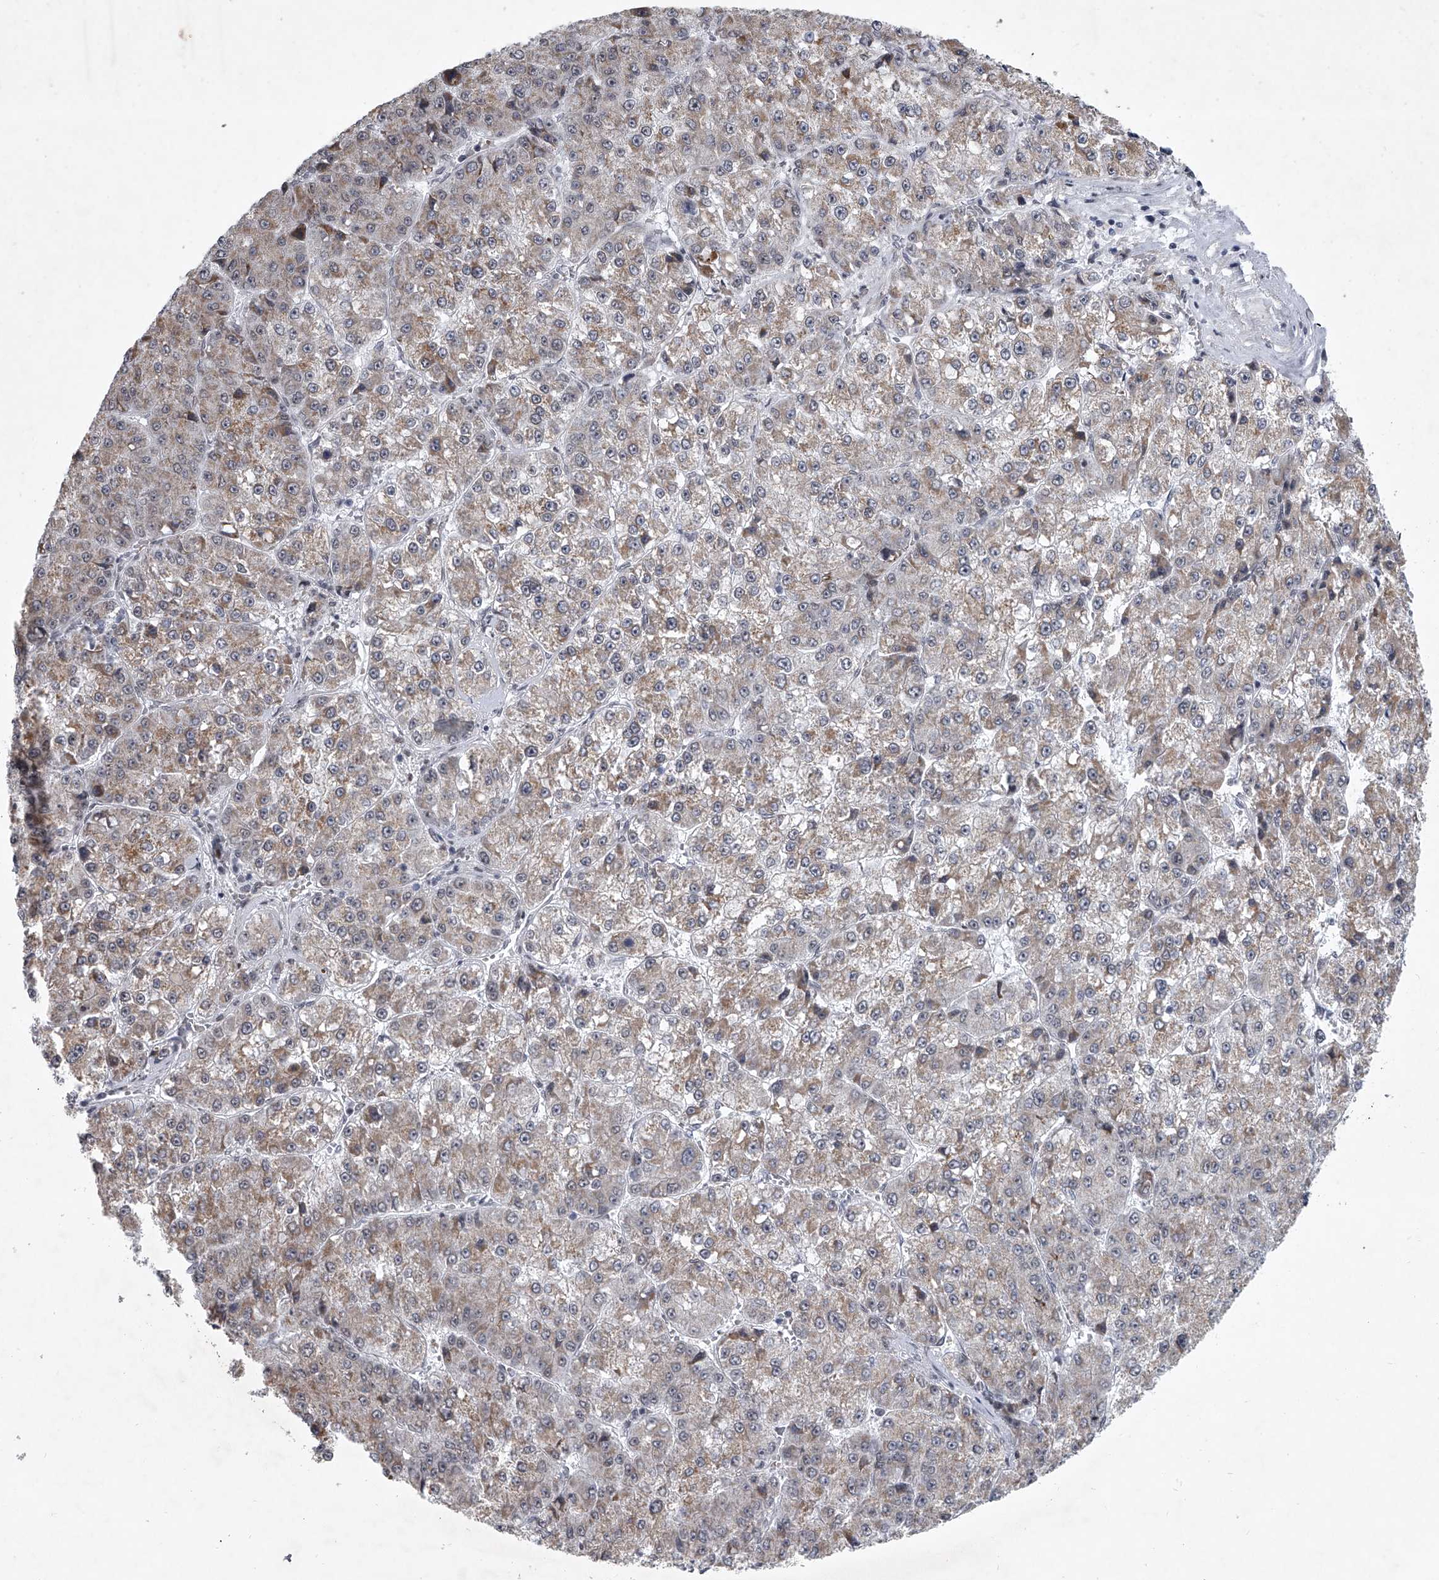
{"staining": {"intensity": "moderate", "quantity": "25%-75%", "location": "cytoplasmic/membranous"}, "tissue": "liver cancer", "cell_type": "Tumor cells", "image_type": "cancer", "snomed": [{"axis": "morphology", "description": "Carcinoma, Hepatocellular, NOS"}, {"axis": "topography", "description": "Liver"}], "caption": "Tumor cells display moderate cytoplasmic/membranous staining in approximately 25%-75% of cells in hepatocellular carcinoma (liver).", "gene": "MLLT1", "patient": {"sex": "female", "age": 73}}